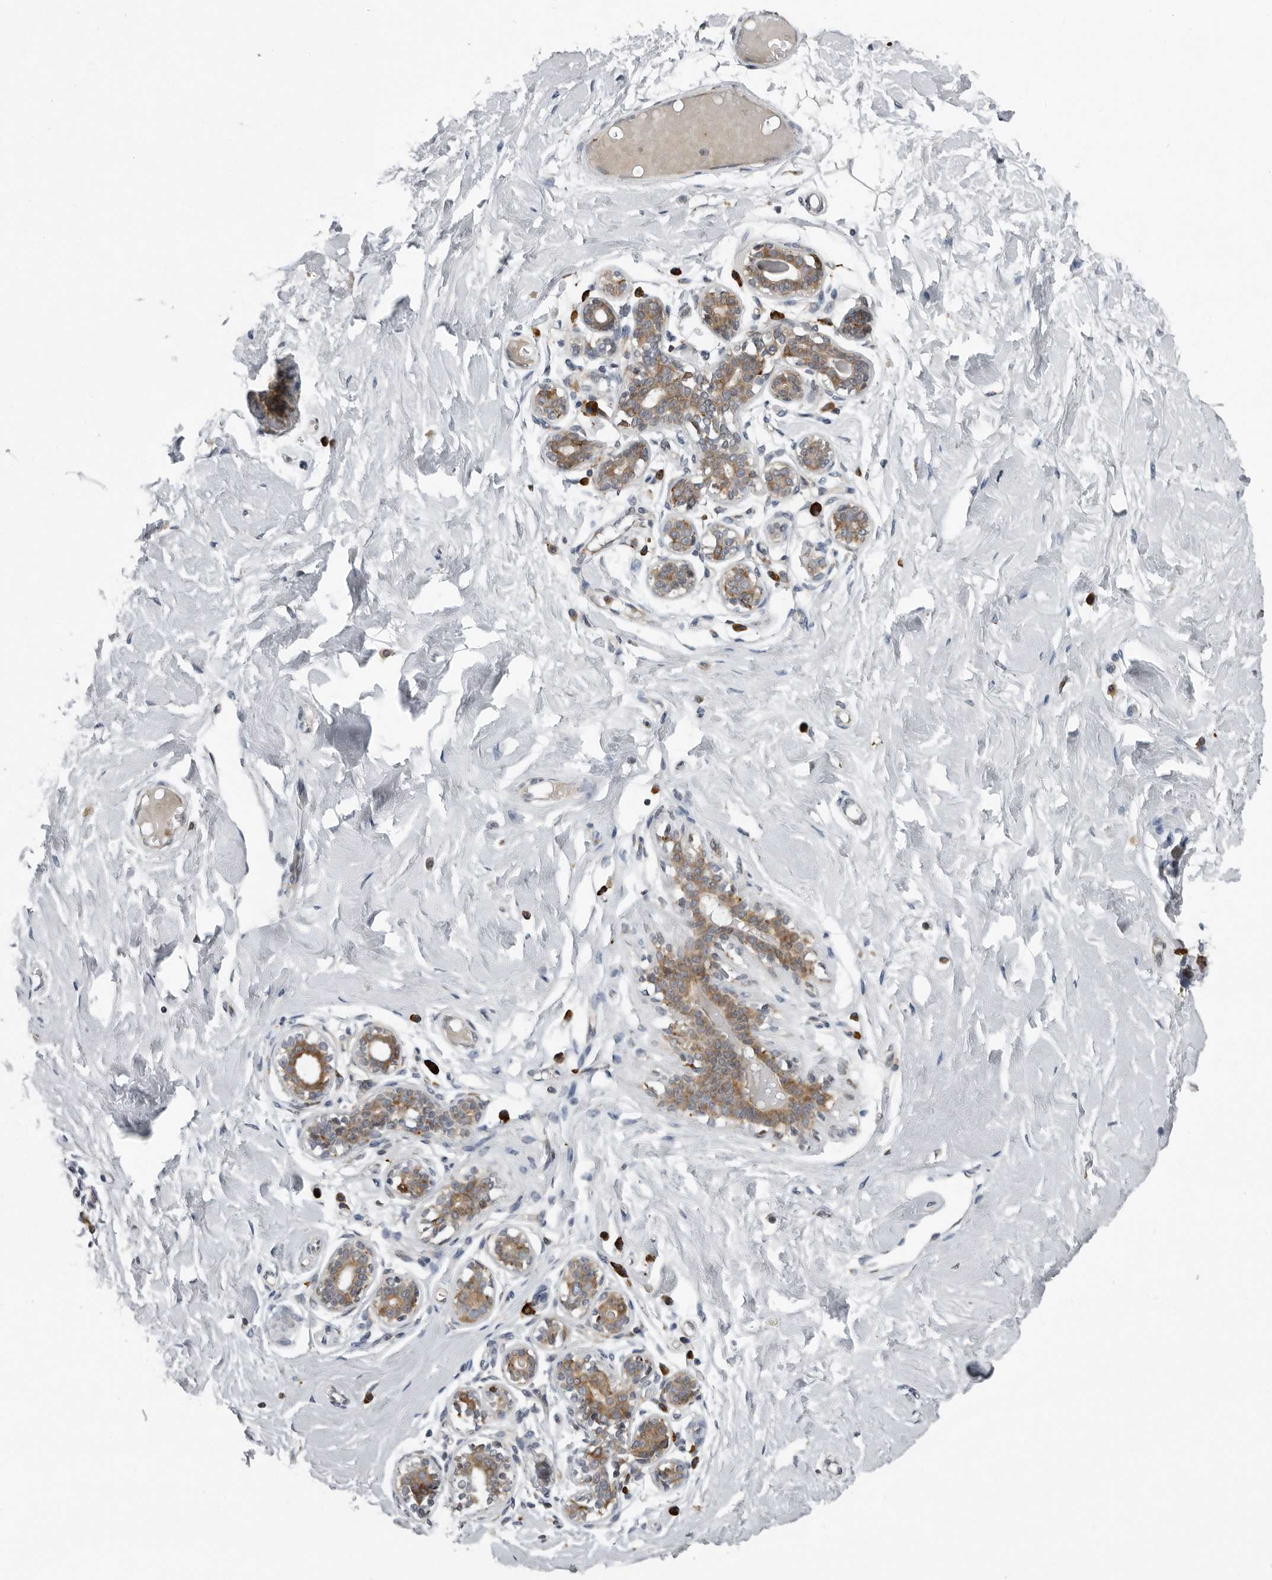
{"staining": {"intensity": "negative", "quantity": "none", "location": "none"}, "tissue": "breast", "cell_type": "Adipocytes", "image_type": "normal", "snomed": [{"axis": "morphology", "description": "Normal tissue, NOS"}, {"axis": "morphology", "description": "Adenoma, NOS"}, {"axis": "topography", "description": "Breast"}], "caption": "Breast stained for a protein using IHC exhibits no positivity adipocytes.", "gene": "ALPK2", "patient": {"sex": "female", "age": 23}}